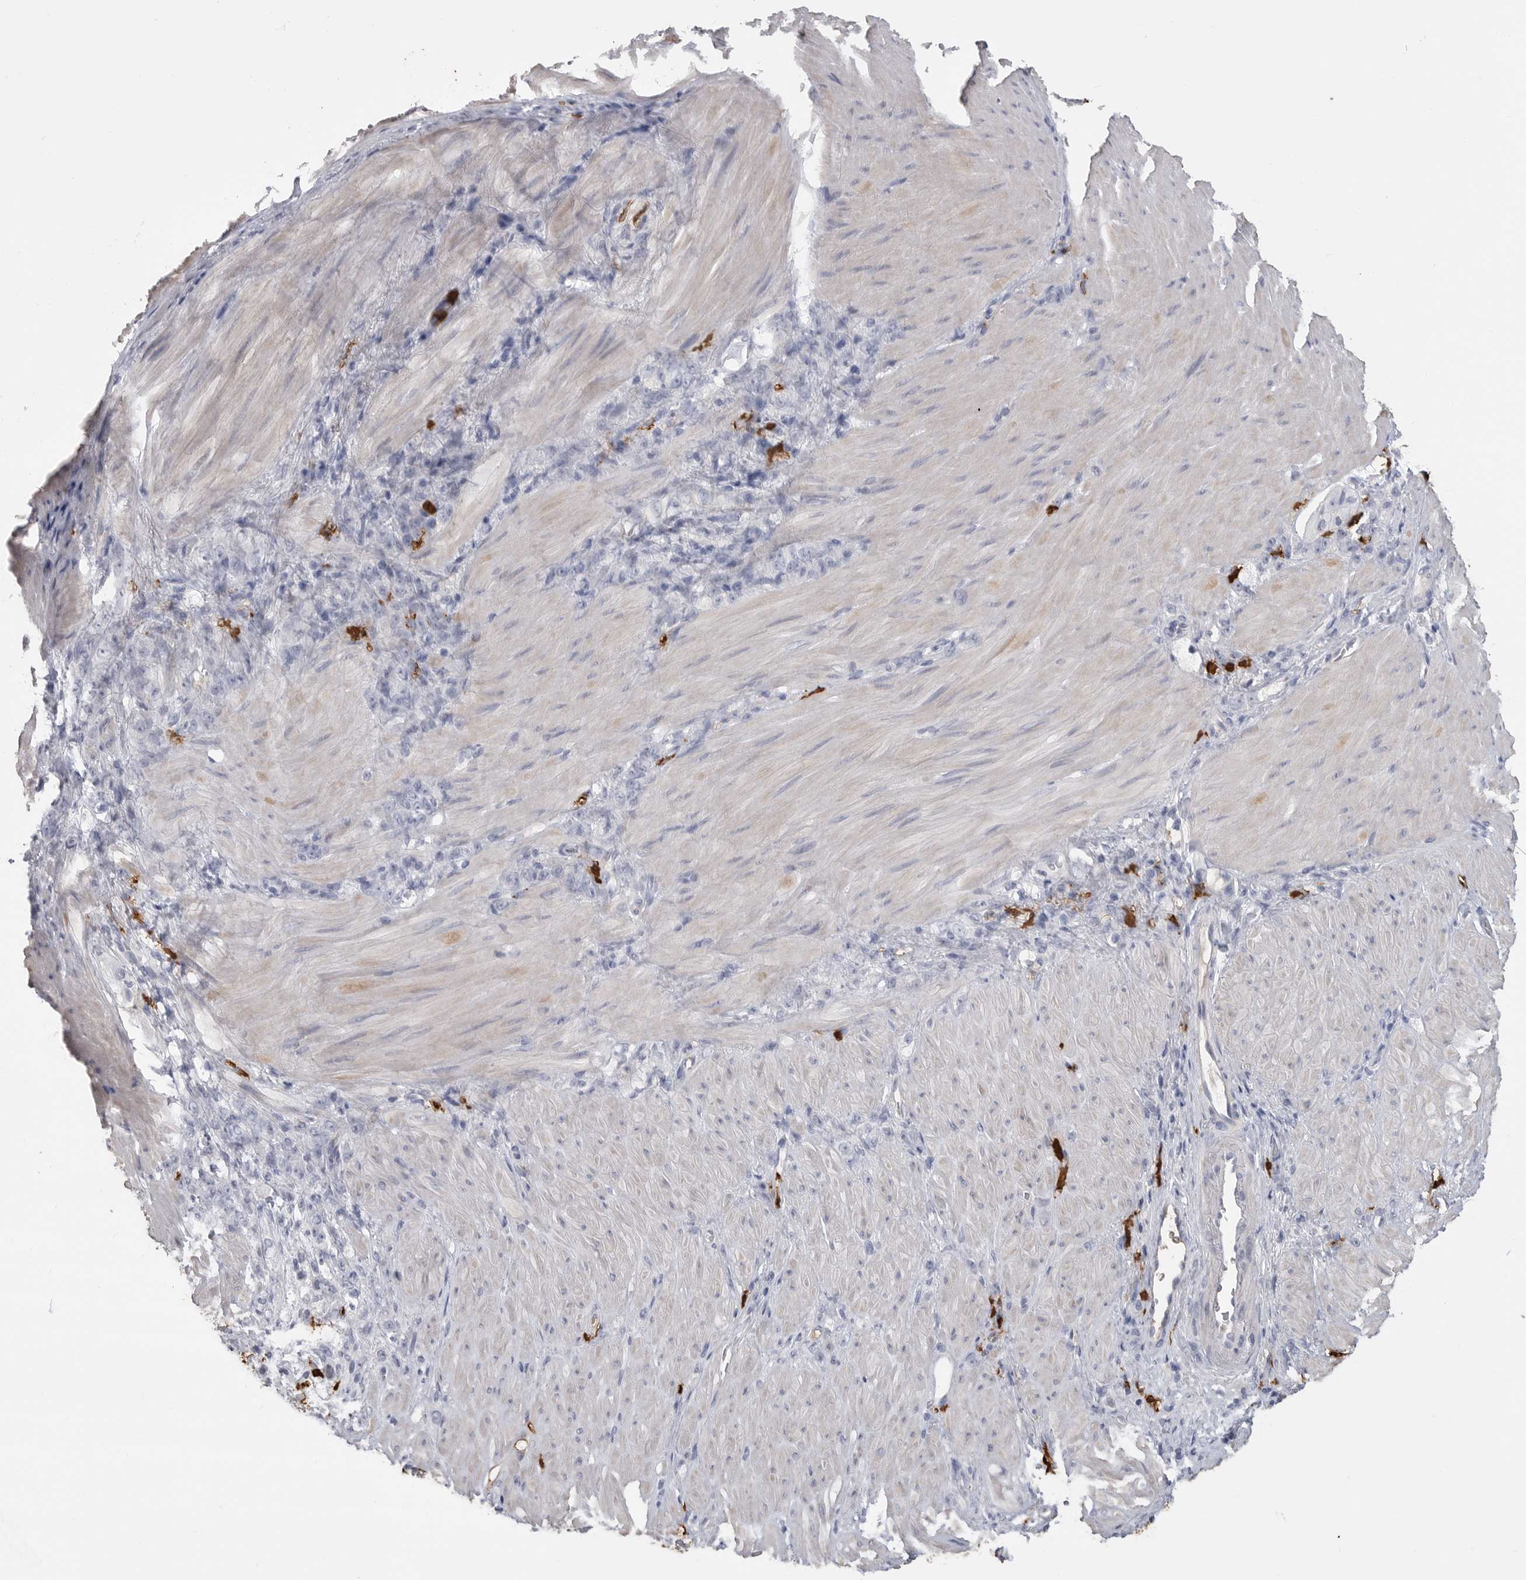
{"staining": {"intensity": "negative", "quantity": "none", "location": "none"}, "tissue": "stomach cancer", "cell_type": "Tumor cells", "image_type": "cancer", "snomed": [{"axis": "morphology", "description": "Normal tissue, NOS"}, {"axis": "morphology", "description": "Adenocarcinoma, NOS"}, {"axis": "topography", "description": "Stomach"}], "caption": "This image is of adenocarcinoma (stomach) stained with IHC to label a protein in brown with the nuclei are counter-stained blue. There is no positivity in tumor cells. (Brightfield microscopy of DAB immunohistochemistry at high magnification).", "gene": "CYB561D1", "patient": {"sex": "male", "age": 82}}